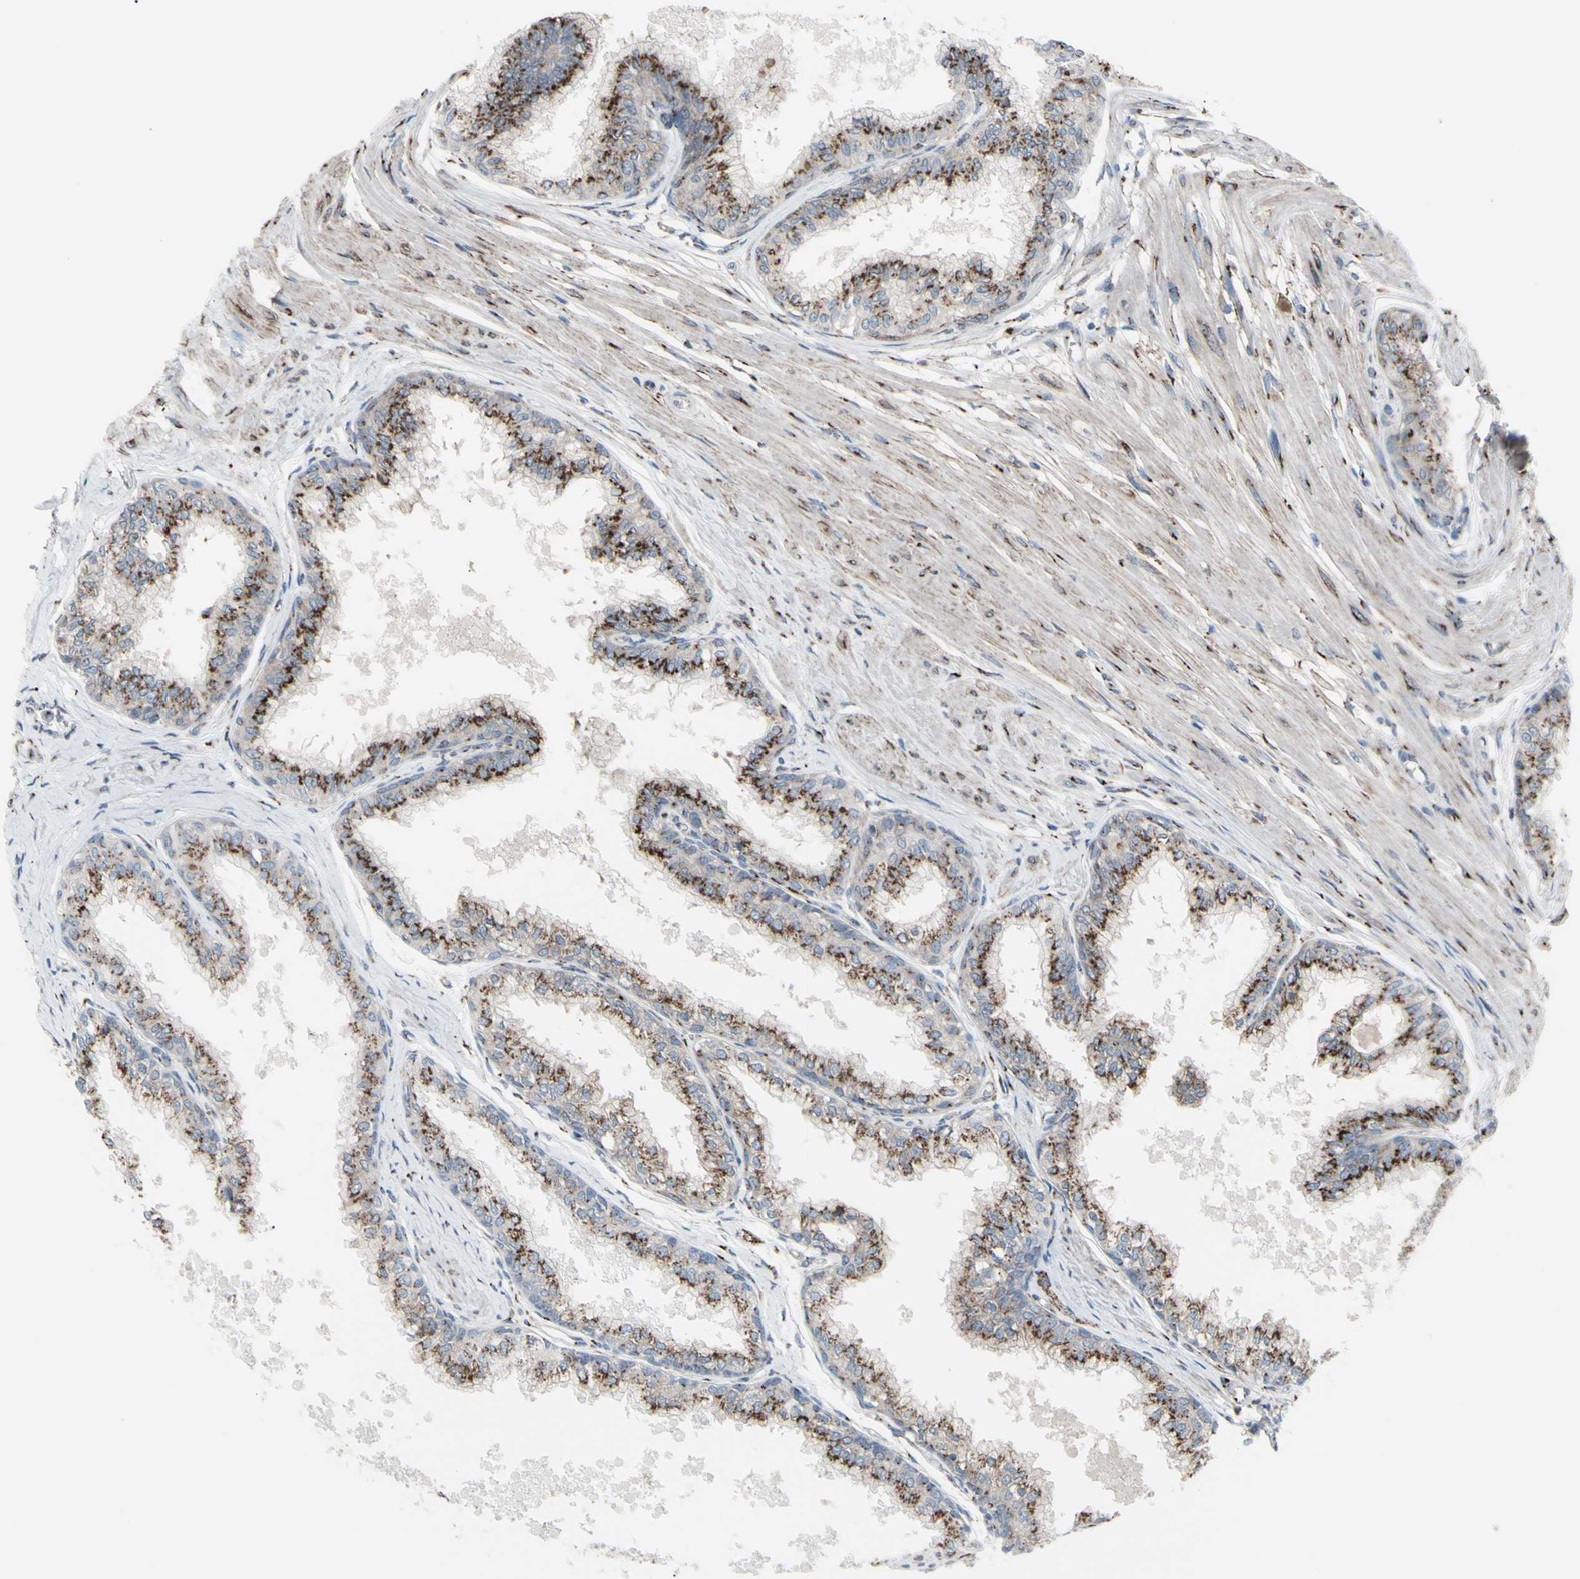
{"staining": {"intensity": "strong", "quantity": ">75%", "location": "cytoplasmic/membranous"}, "tissue": "prostate", "cell_type": "Glandular cells", "image_type": "normal", "snomed": [{"axis": "morphology", "description": "Normal tissue, NOS"}, {"axis": "topography", "description": "Prostate"}, {"axis": "topography", "description": "Seminal veicle"}], "caption": "Human prostate stained with a brown dye exhibits strong cytoplasmic/membranous positive expression in about >75% of glandular cells.", "gene": "GLG1", "patient": {"sex": "male", "age": 60}}